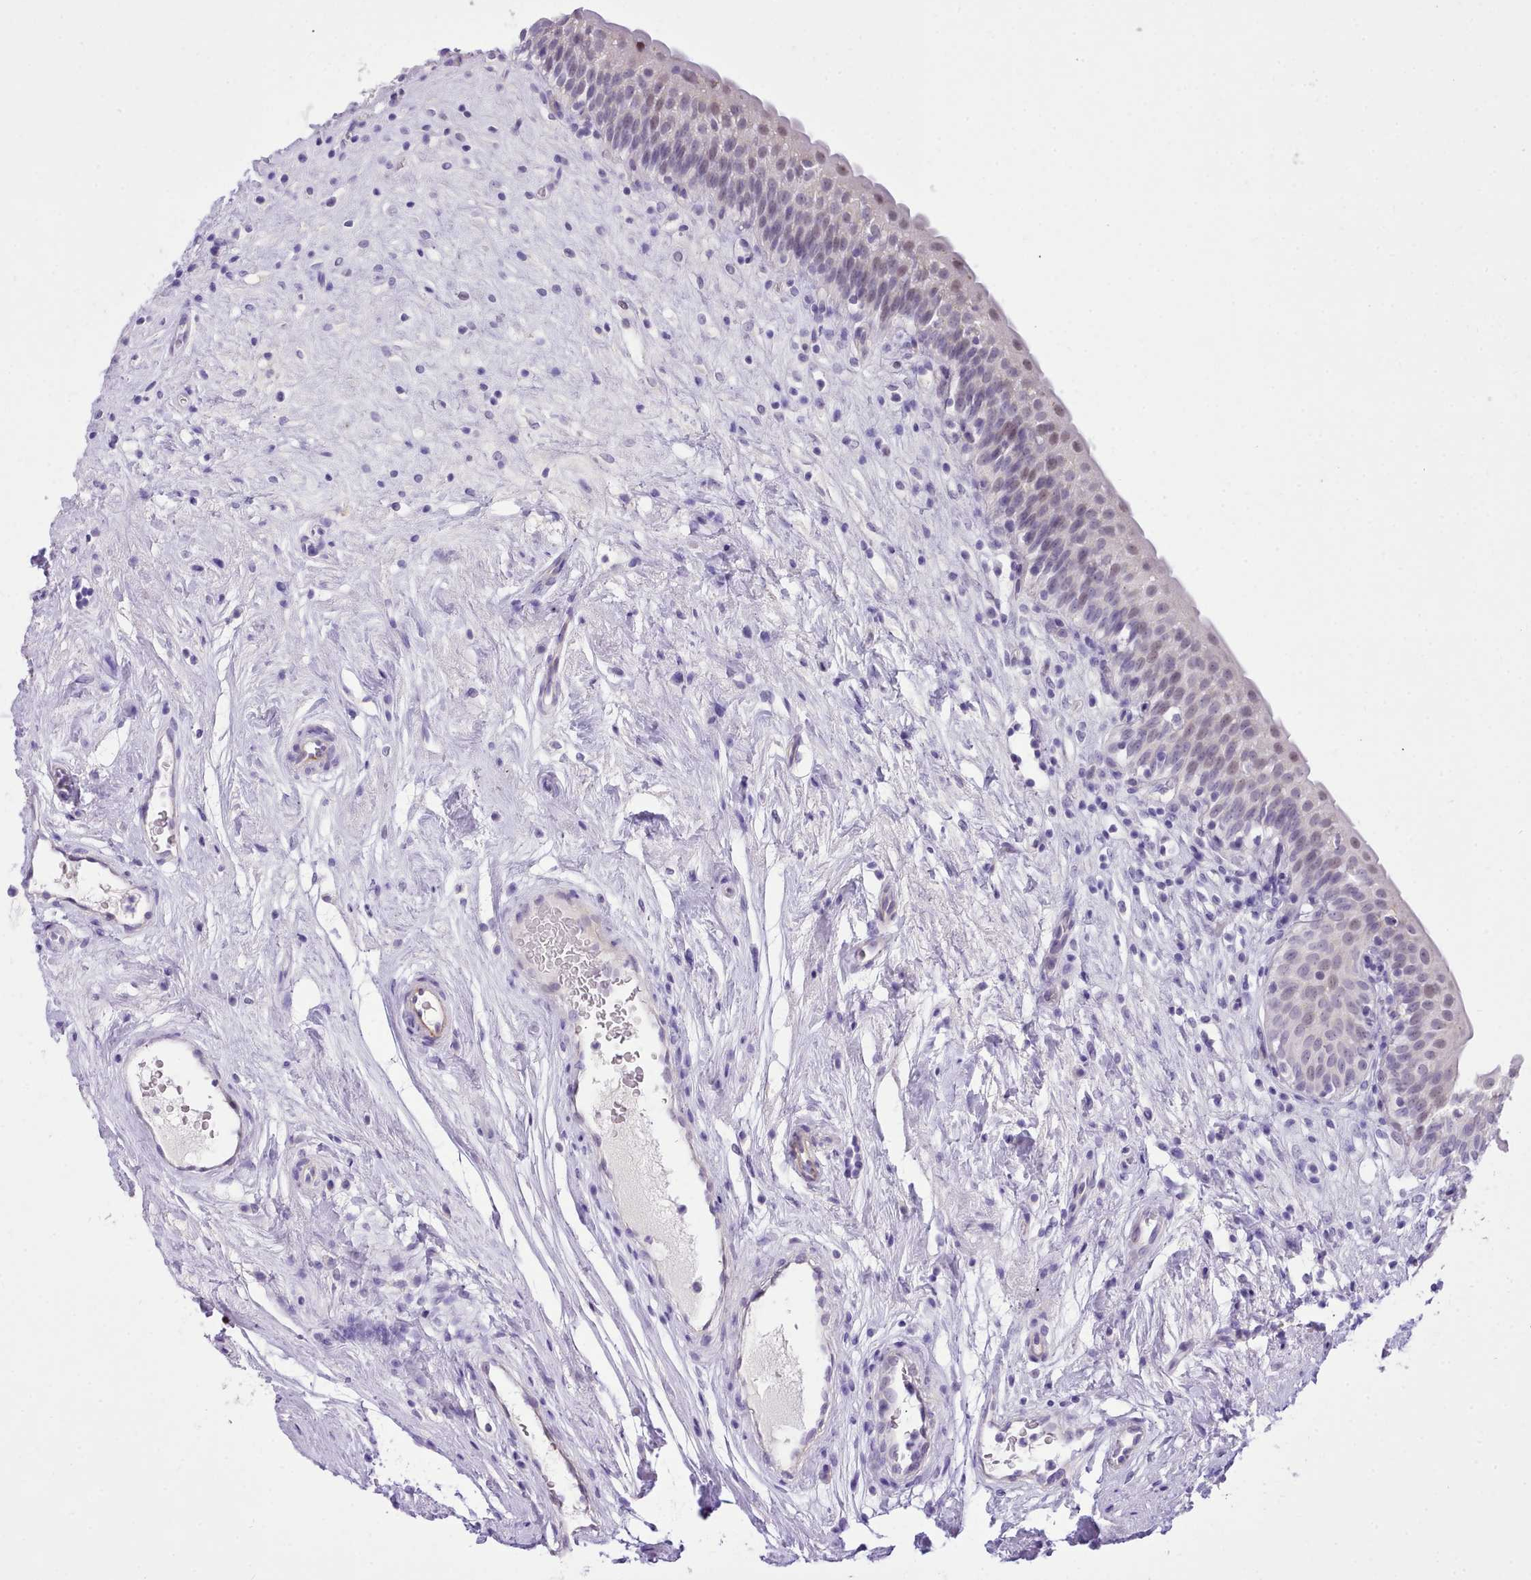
{"staining": {"intensity": "weak", "quantity": "25%-75%", "location": "nuclear"}, "tissue": "urinary bladder", "cell_type": "Urothelial cells", "image_type": "normal", "snomed": [{"axis": "morphology", "description": "Normal tissue, NOS"}, {"axis": "topography", "description": "Urinary bladder"}], "caption": "The immunohistochemical stain shows weak nuclear staining in urothelial cells of normal urinary bladder.", "gene": "LRRC37A2", "patient": {"sex": "male", "age": 83}}